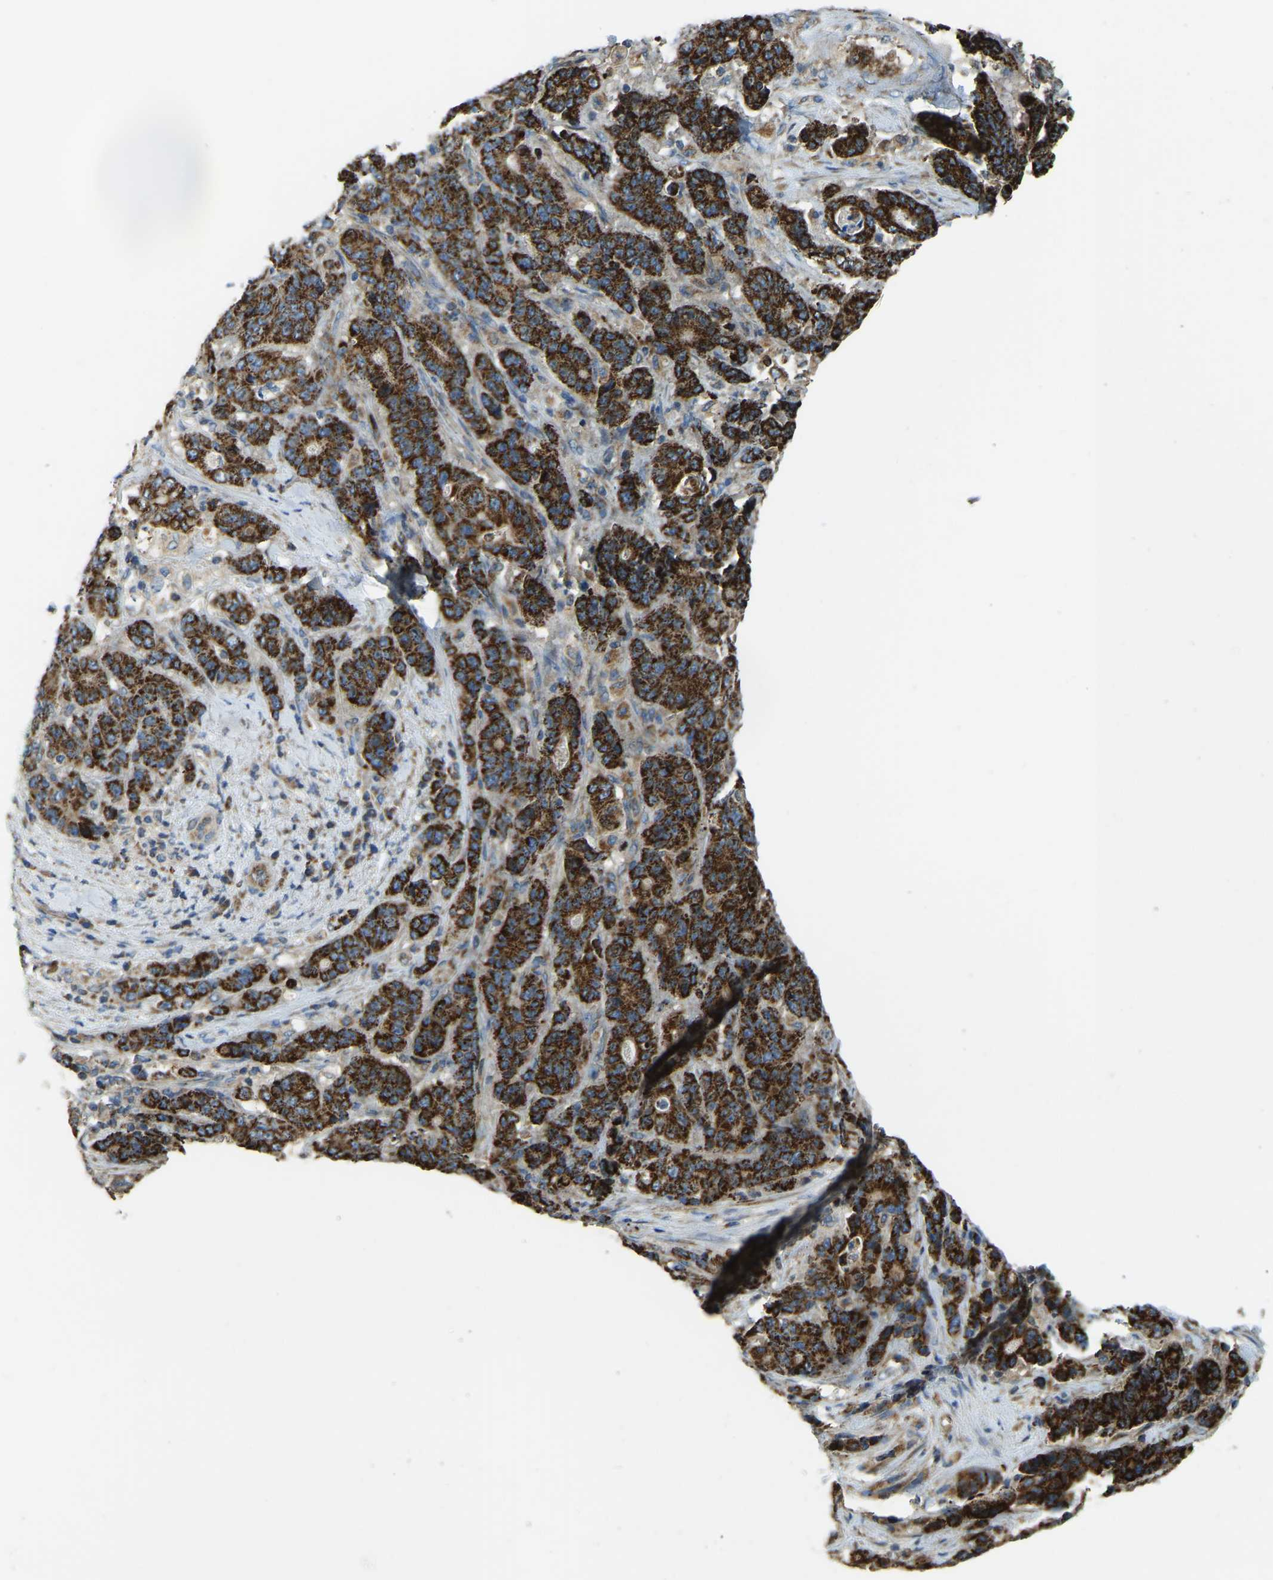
{"staining": {"intensity": "strong", "quantity": ">75%", "location": "cytoplasmic/membranous"}, "tissue": "stomach cancer", "cell_type": "Tumor cells", "image_type": "cancer", "snomed": [{"axis": "morphology", "description": "Adenocarcinoma, NOS"}, {"axis": "topography", "description": "Stomach"}], "caption": "DAB (3,3'-diaminobenzidine) immunohistochemical staining of human stomach cancer demonstrates strong cytoplasmic/membranous protein expression in approximately >75% of tumor cells.", "gene": "PSMD7", "patient": {"sex": "female", "age": 73}}